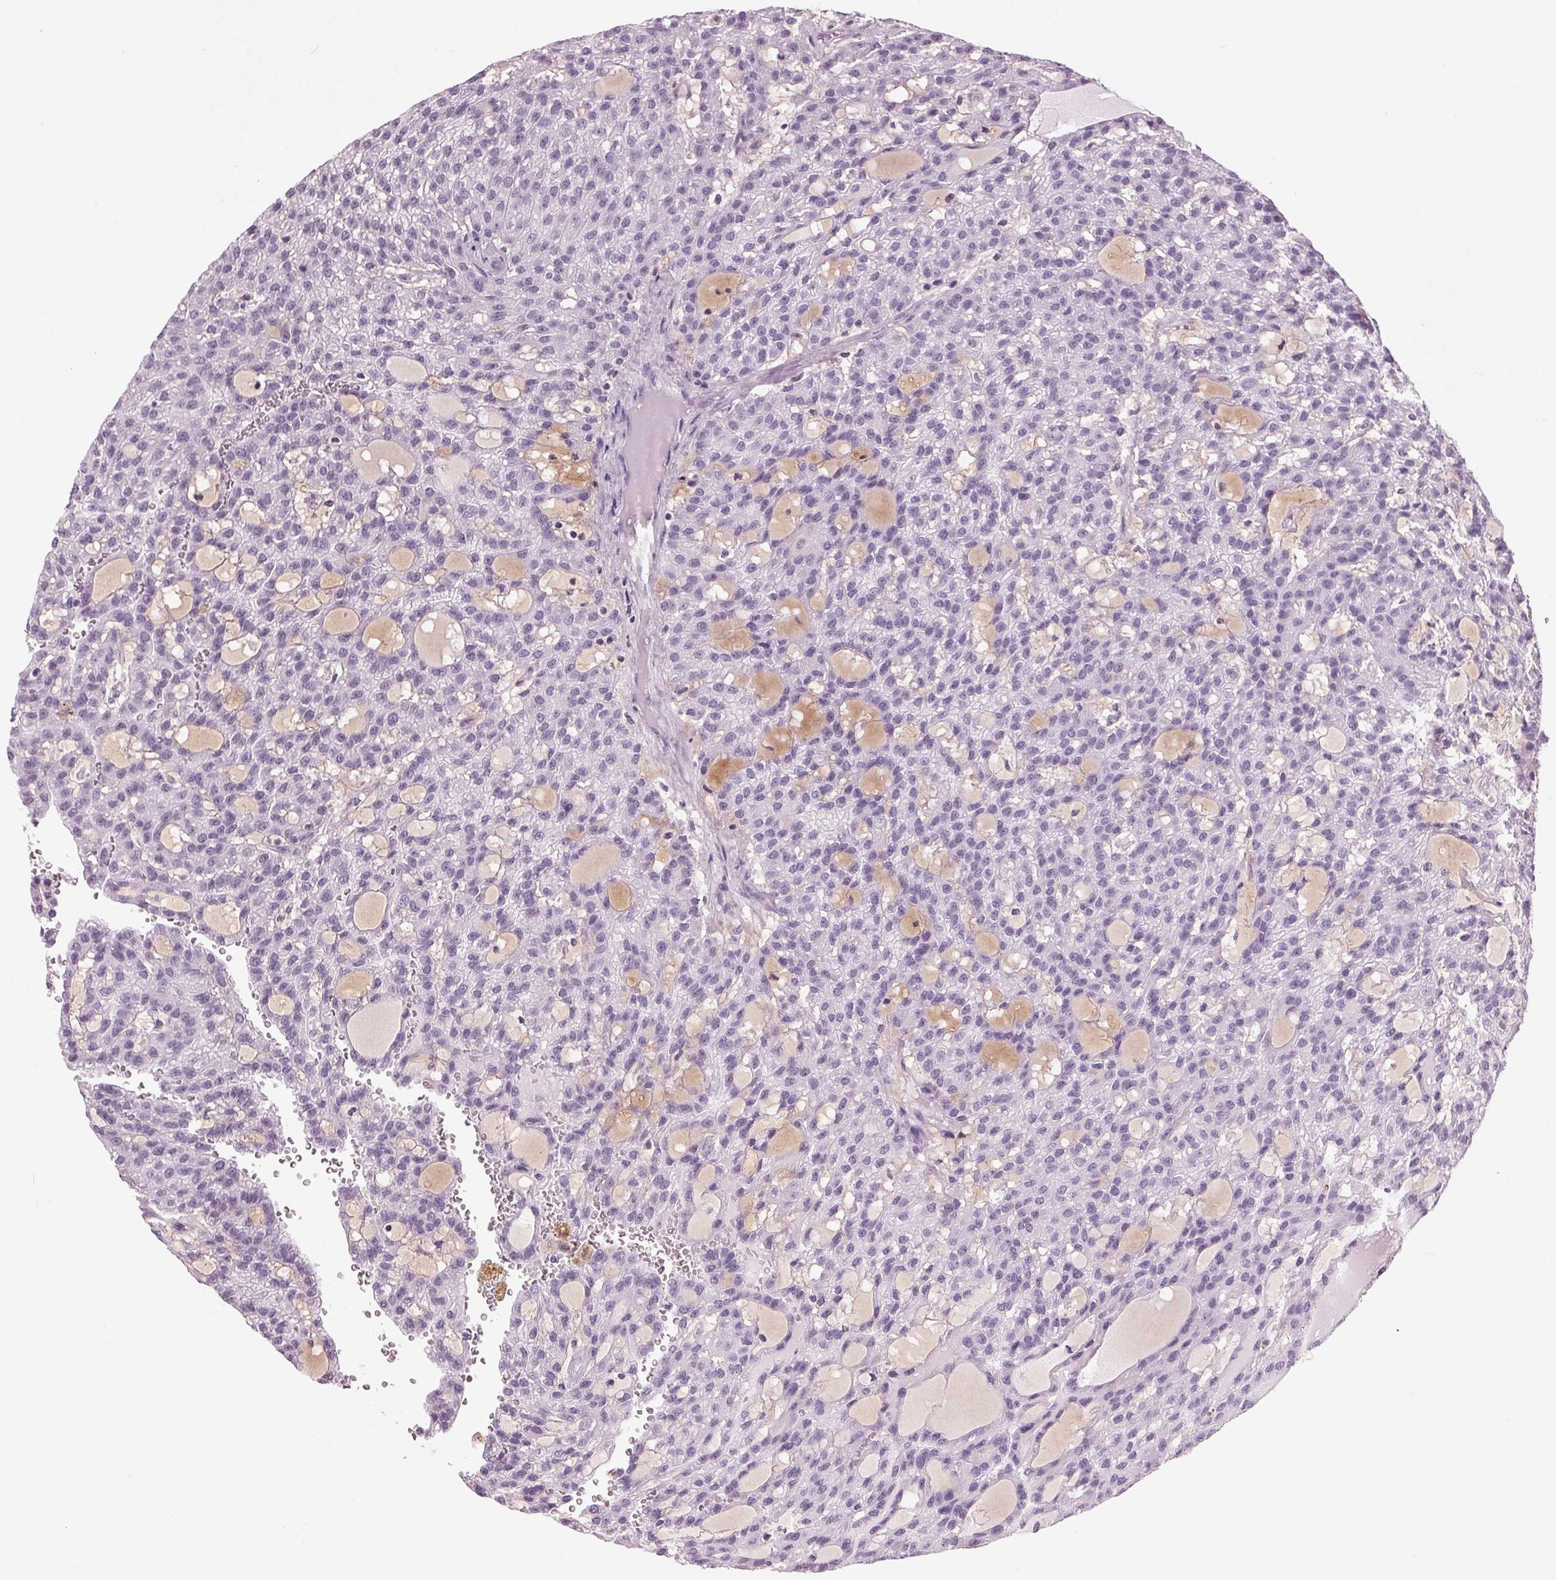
{"staining": {"intensity": "negative", "quantity": "none", "location": "none"}, "tissue": "renal cancer", "cell_type": "Tumor cells", "image_type": "cancer", "snomed": [{"axis": "morphology", "description": "Adenocarcinoma, NOS"}, {"axis": "topography", "description": "Kidney"}], "caption": "Immunohistochemistry (IHC) of renal adenocarcinoma reveals no expression in tumor cells.", "gene": "DNAH12", "patient": {"sex": "male", "age": 63}}